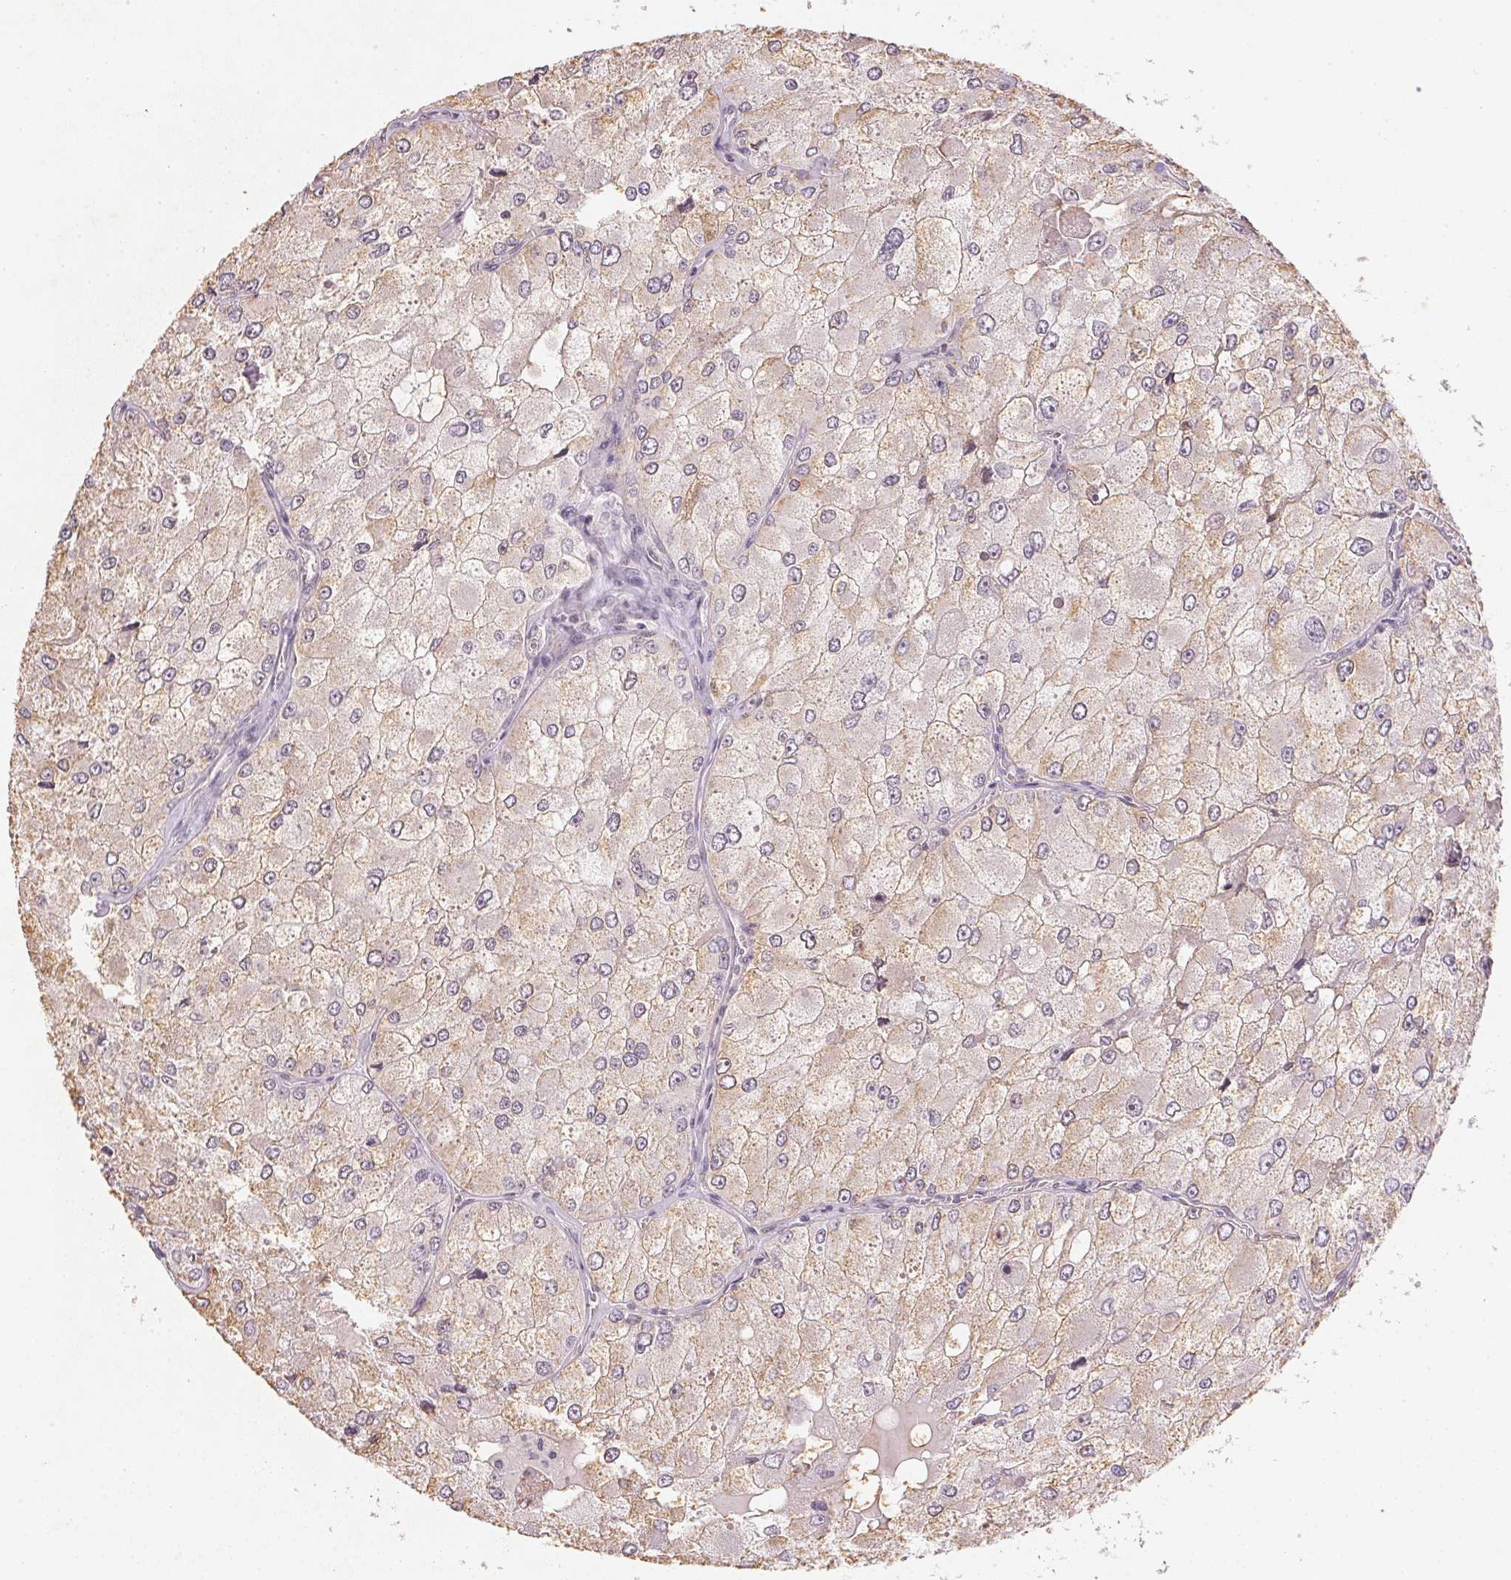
{"staining": {"intensity": "weak", "quantity": "25%-75%", "location": "cytoplasmic/membranous"}, "tissue": "renal cancer", "cell_type": "Tumor cells", "image_type": "cancer", "snomed": [{"axis": "morphology", "description": "Adenocarcinoma, NOS"}, {"axis": "topography", "description": "Kidney"}], "caption": "Renal cancer tissue shows weak cytoplasmic/membranous staining in about 25%-75% of tumor cells", "gene": "SMTN", "patient": {"sex": "female", "age": 70}}